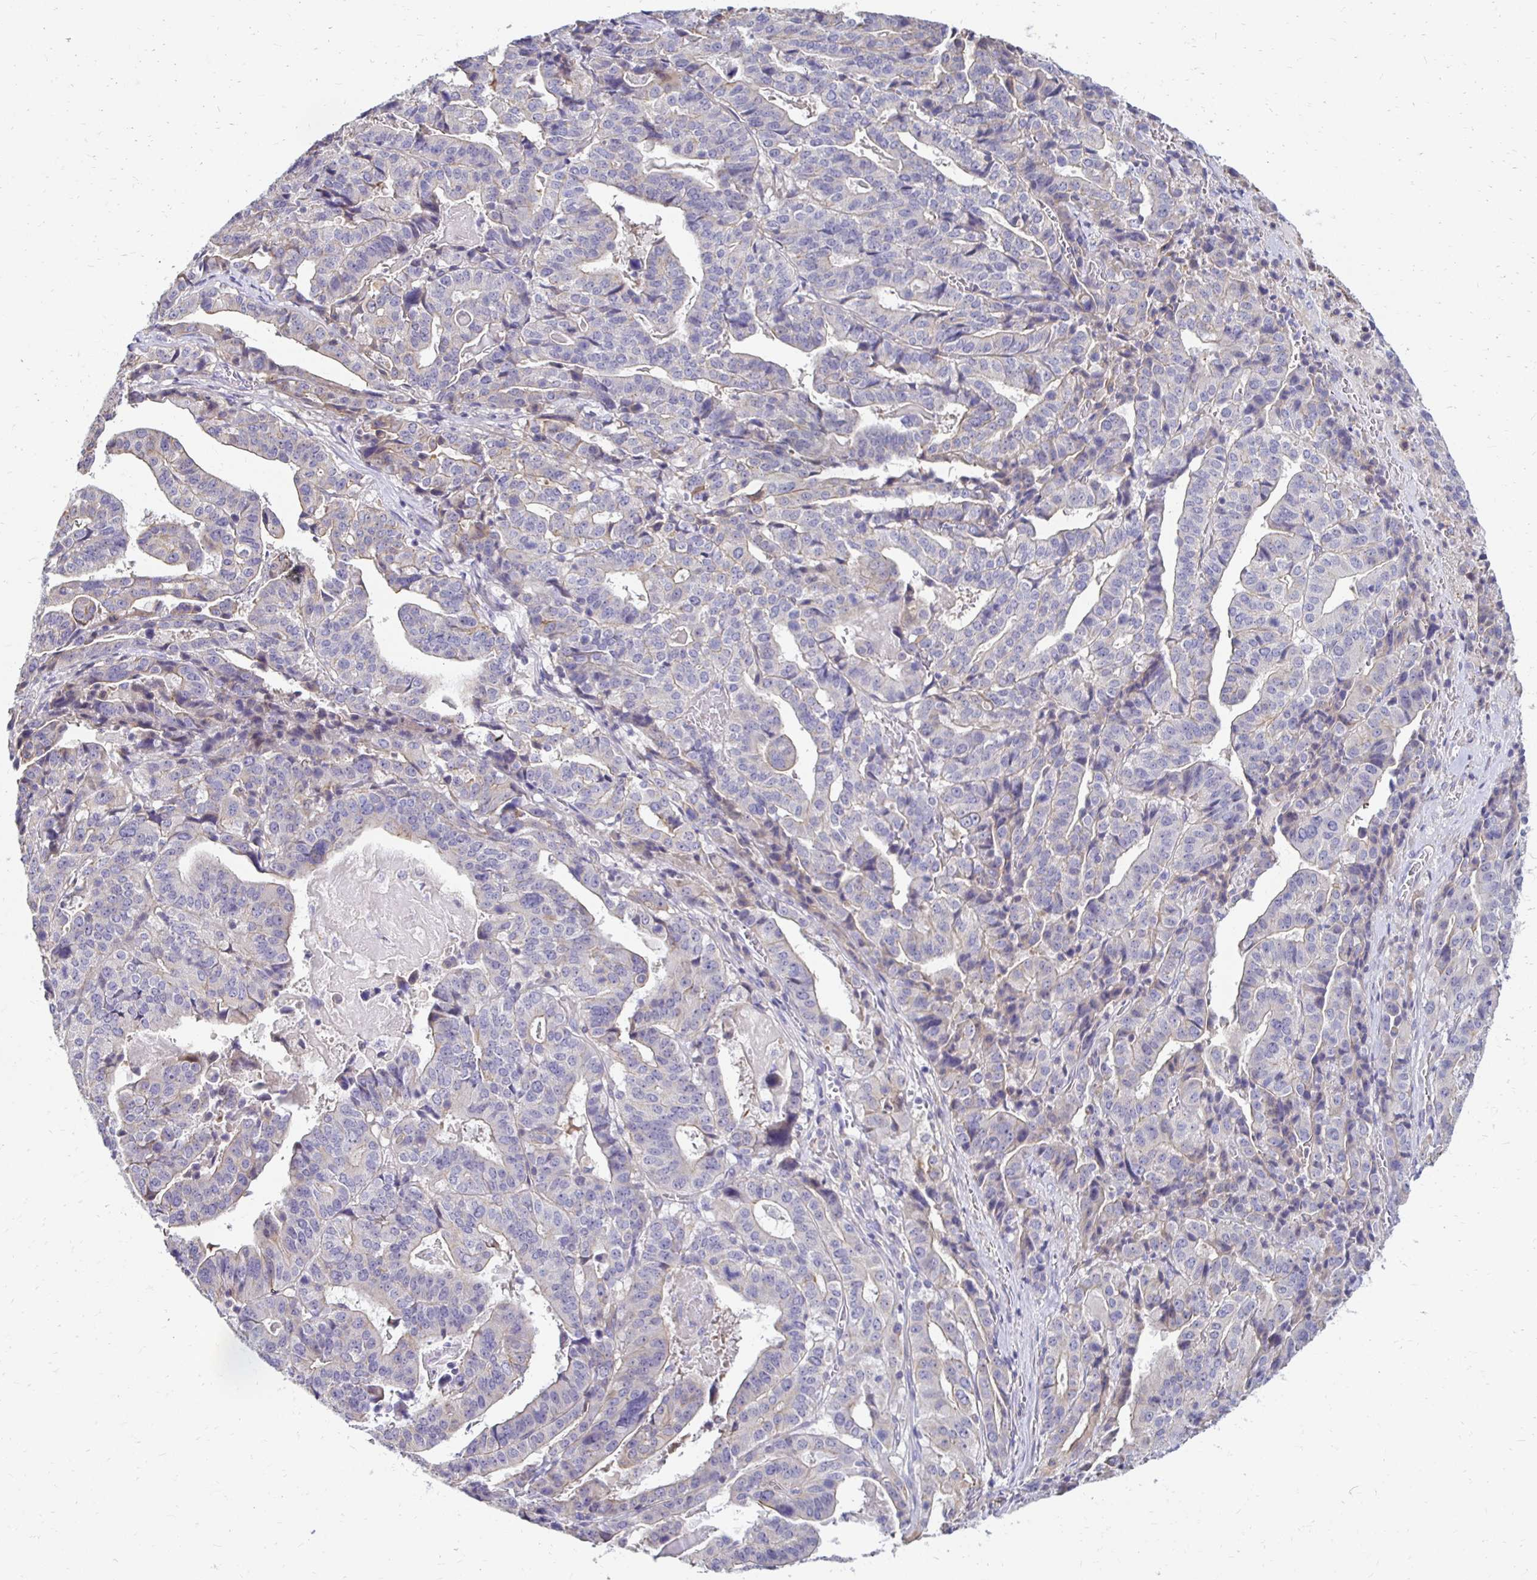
{"staining": {"intensity": "negative", "quantity": "none", "location": "none"}, "tissue": "stomach cancer", "cell_type": "Tumor cells", "image_type": "cancer", "snomed": [{"axis": "morphology", "description": "Adenocarcinoma, NOS"}, {"axis": "topography", "description": "Stomach"}], "caption": "IHC micrograph of human stomach cancer (adenocarcinoma) stained for a protein (brown), which exhibits no expression in tumor cells. (IHC, brightfield microscopy, high magnification).", "gene": "AKAP6", "patient": {"sex": "male", "age": 48}}